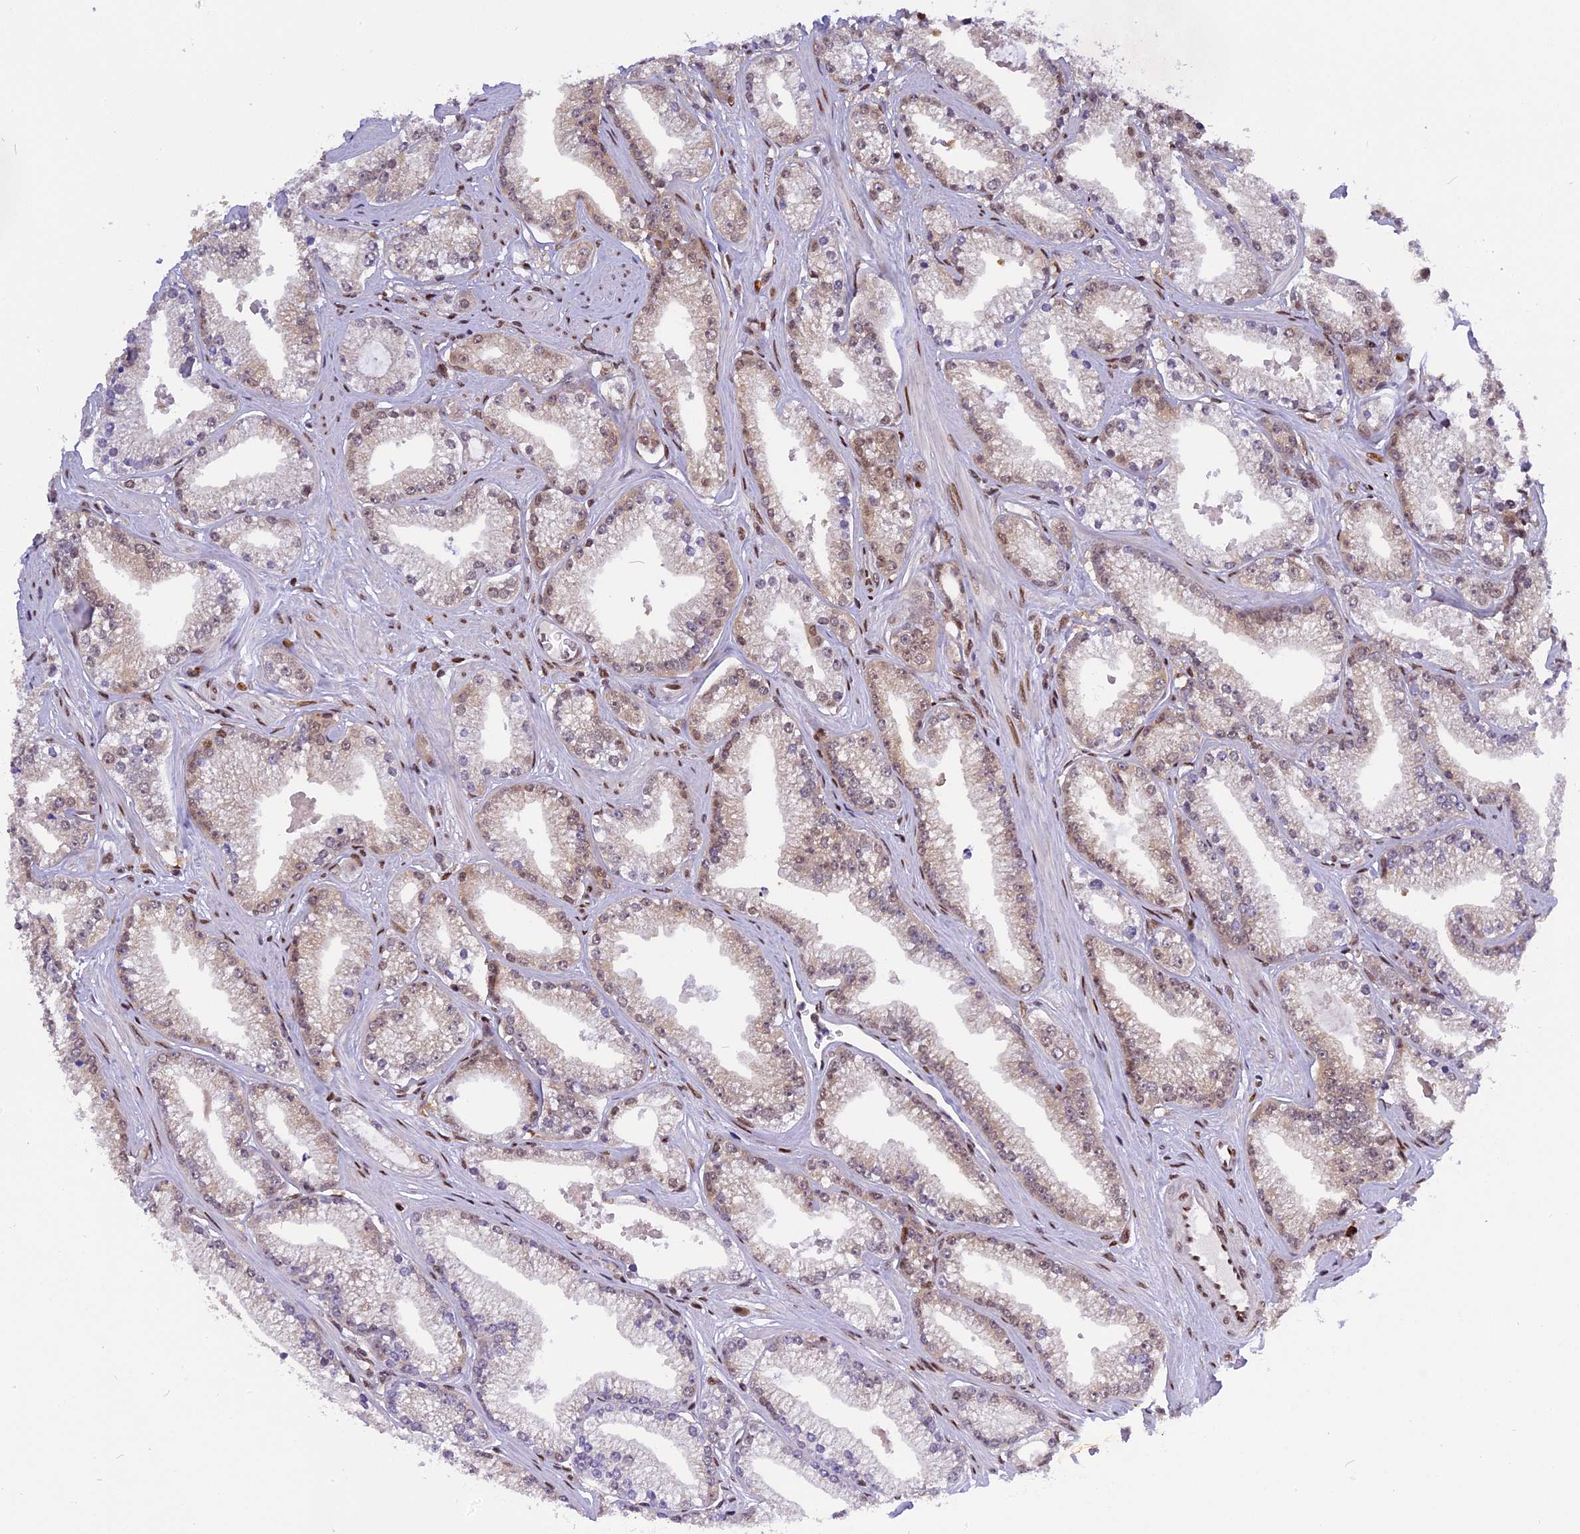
{"staining": {"intensity": "moderate", "quantity": "25%-75%", "location": "nuclear"}, "tissue": "prostate cancer", "cell_type": "Tumor cells", "image_type": "cancer", "snomed": [{"axis": "morphology", "description": "Adenocarcinoma, High grade"}, {"axis": "topography", "description": "Prostate"}], "caption": "DAB immunohistochemical staining of human prostate adenocarcinoma (high-grade) displays moderate nuclear protein expression in about 25%-75% of tumor cells.", "gene": "RABGGTA", "patient": {"sex": "male", "age": 67}}